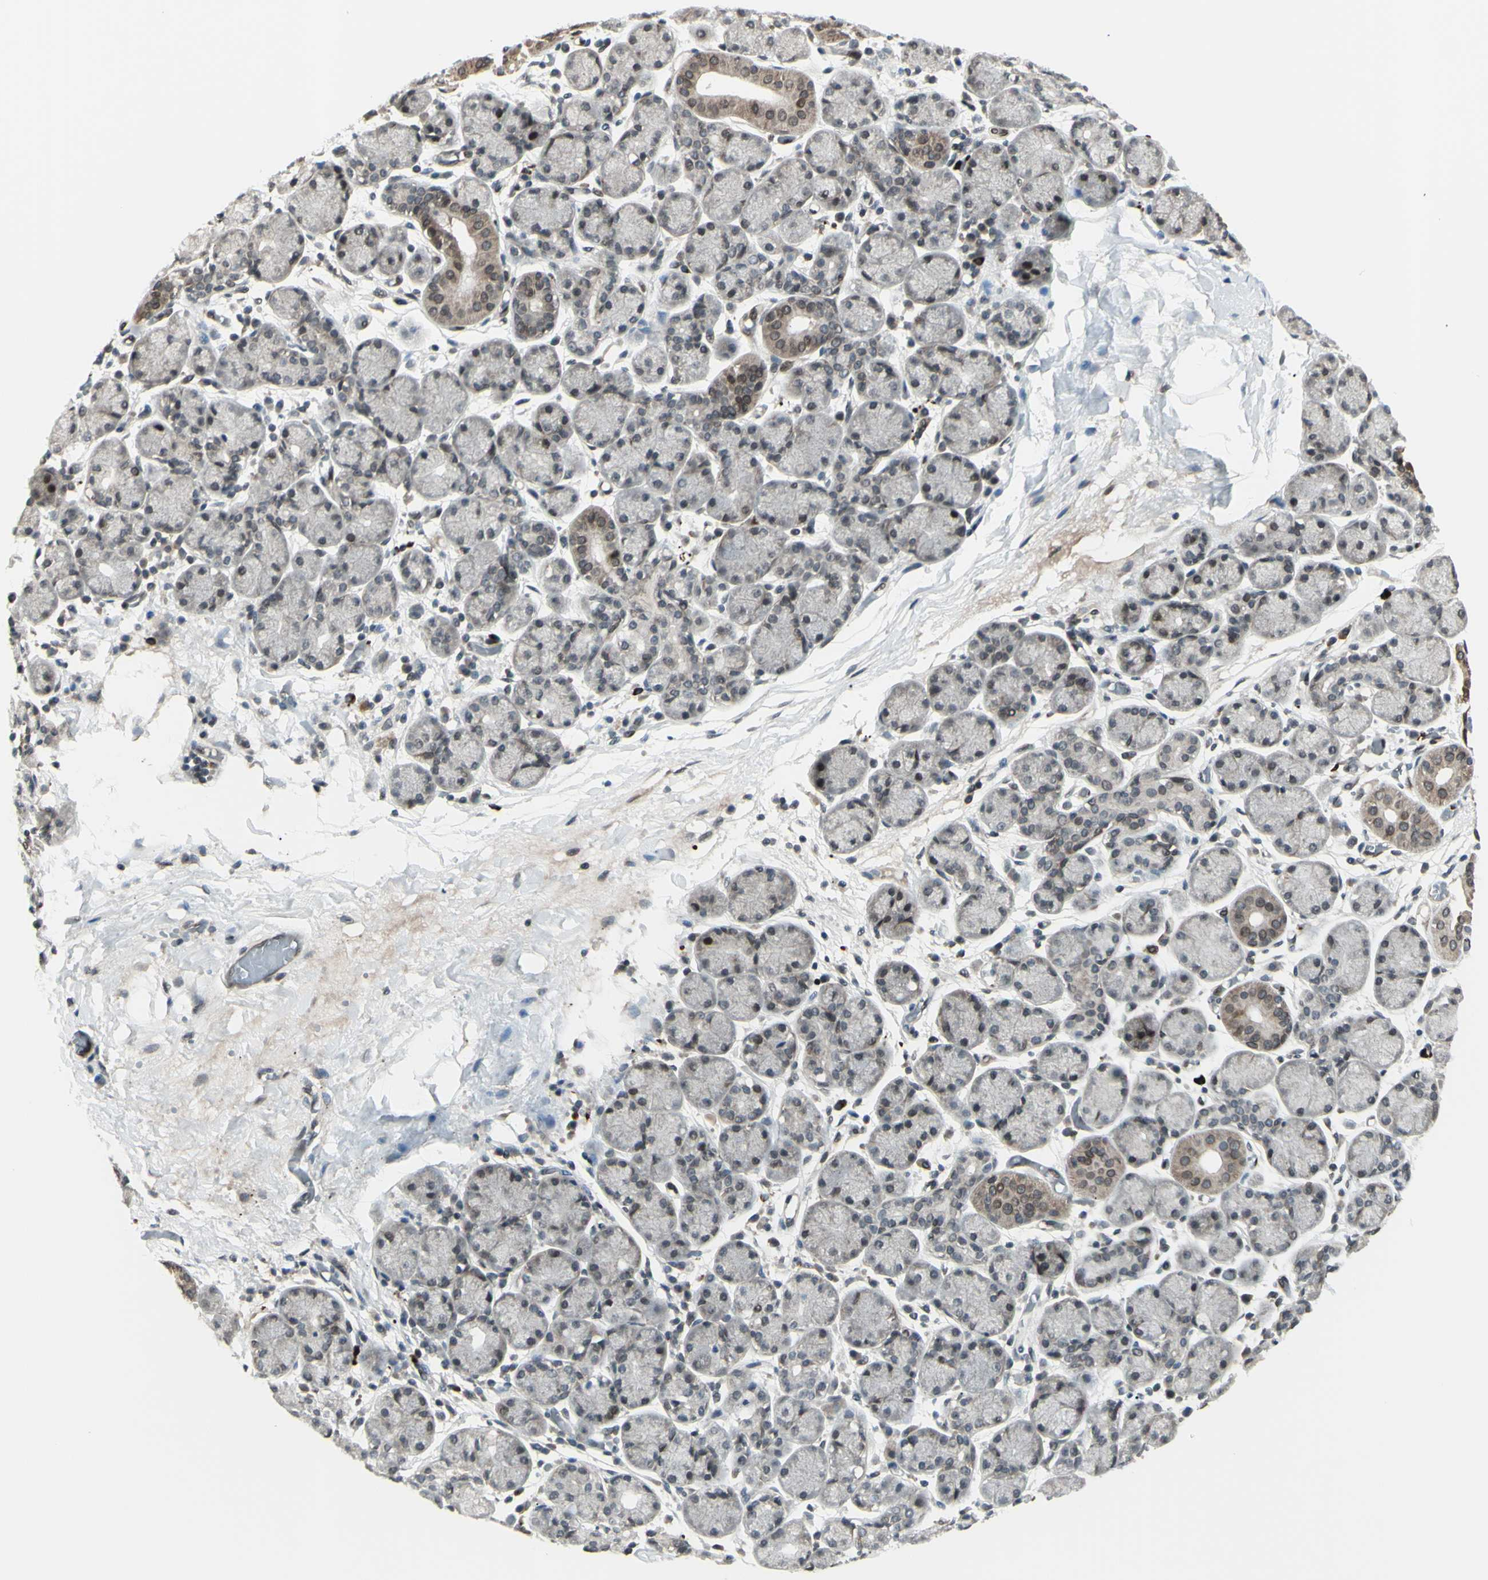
{"staining": {"intensity": "weak", "quantity": "<25%", "location": "cytoplasmic/membranous,nuclear"}, "tissue": "salivary gland", "cell_type": "Glandular cells", "image_type": "normal", "snomed": [{"axis": "morphology", "description": "Normal tissue, NOS"}, {"axis": "topography", "description": "Salivary gland"}], "caption": "Immunohistochemical staining of benign human salivary gland demonstrates no significant staining in glandular cells.", "gene": "MLF2", "patient": {"sex": "female", "age": 24}}